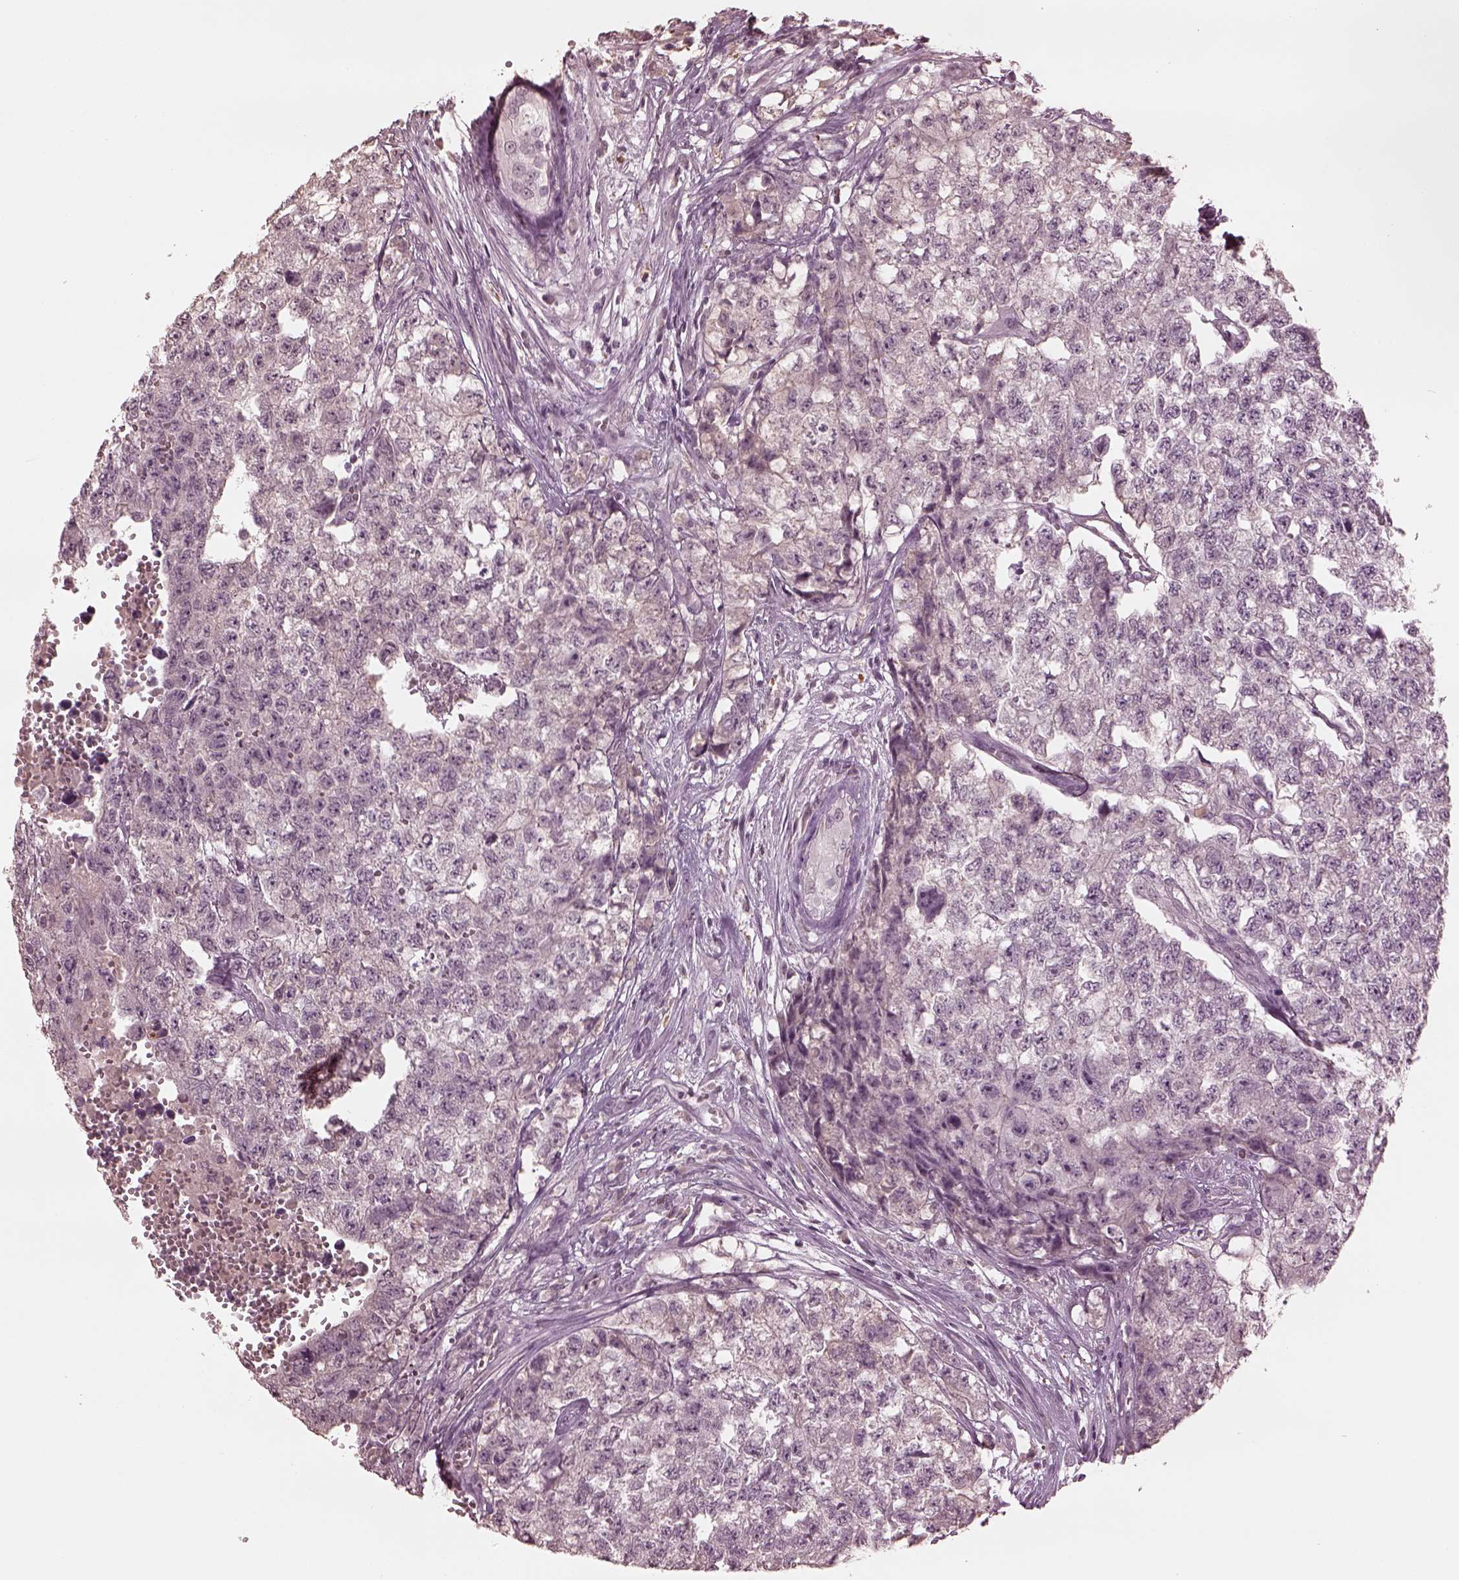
{"staining": {"intensity": "negative", "quantity": "none", "location": "none"}, "tissue": "testis cancer", "cell_type": "Tumor cells", "image_type": "cancer", "snomed": [{"axis": "morphology", "description": "Seminoma, NOS"}, {"axis": "morphology", "description": "Carcinoma, Embryonal, NOS"}, {"axis": "topography", "description": "Testis"}], "caption": "Immunohistochemical staining of testis cancer (embryonal carcinoma) exhibits no significant positivity in tumor cells. (DAB immunohistochemistry, high magnification).", "gene": "KRT79", "patient": {"sex": "male", "age": 22}}